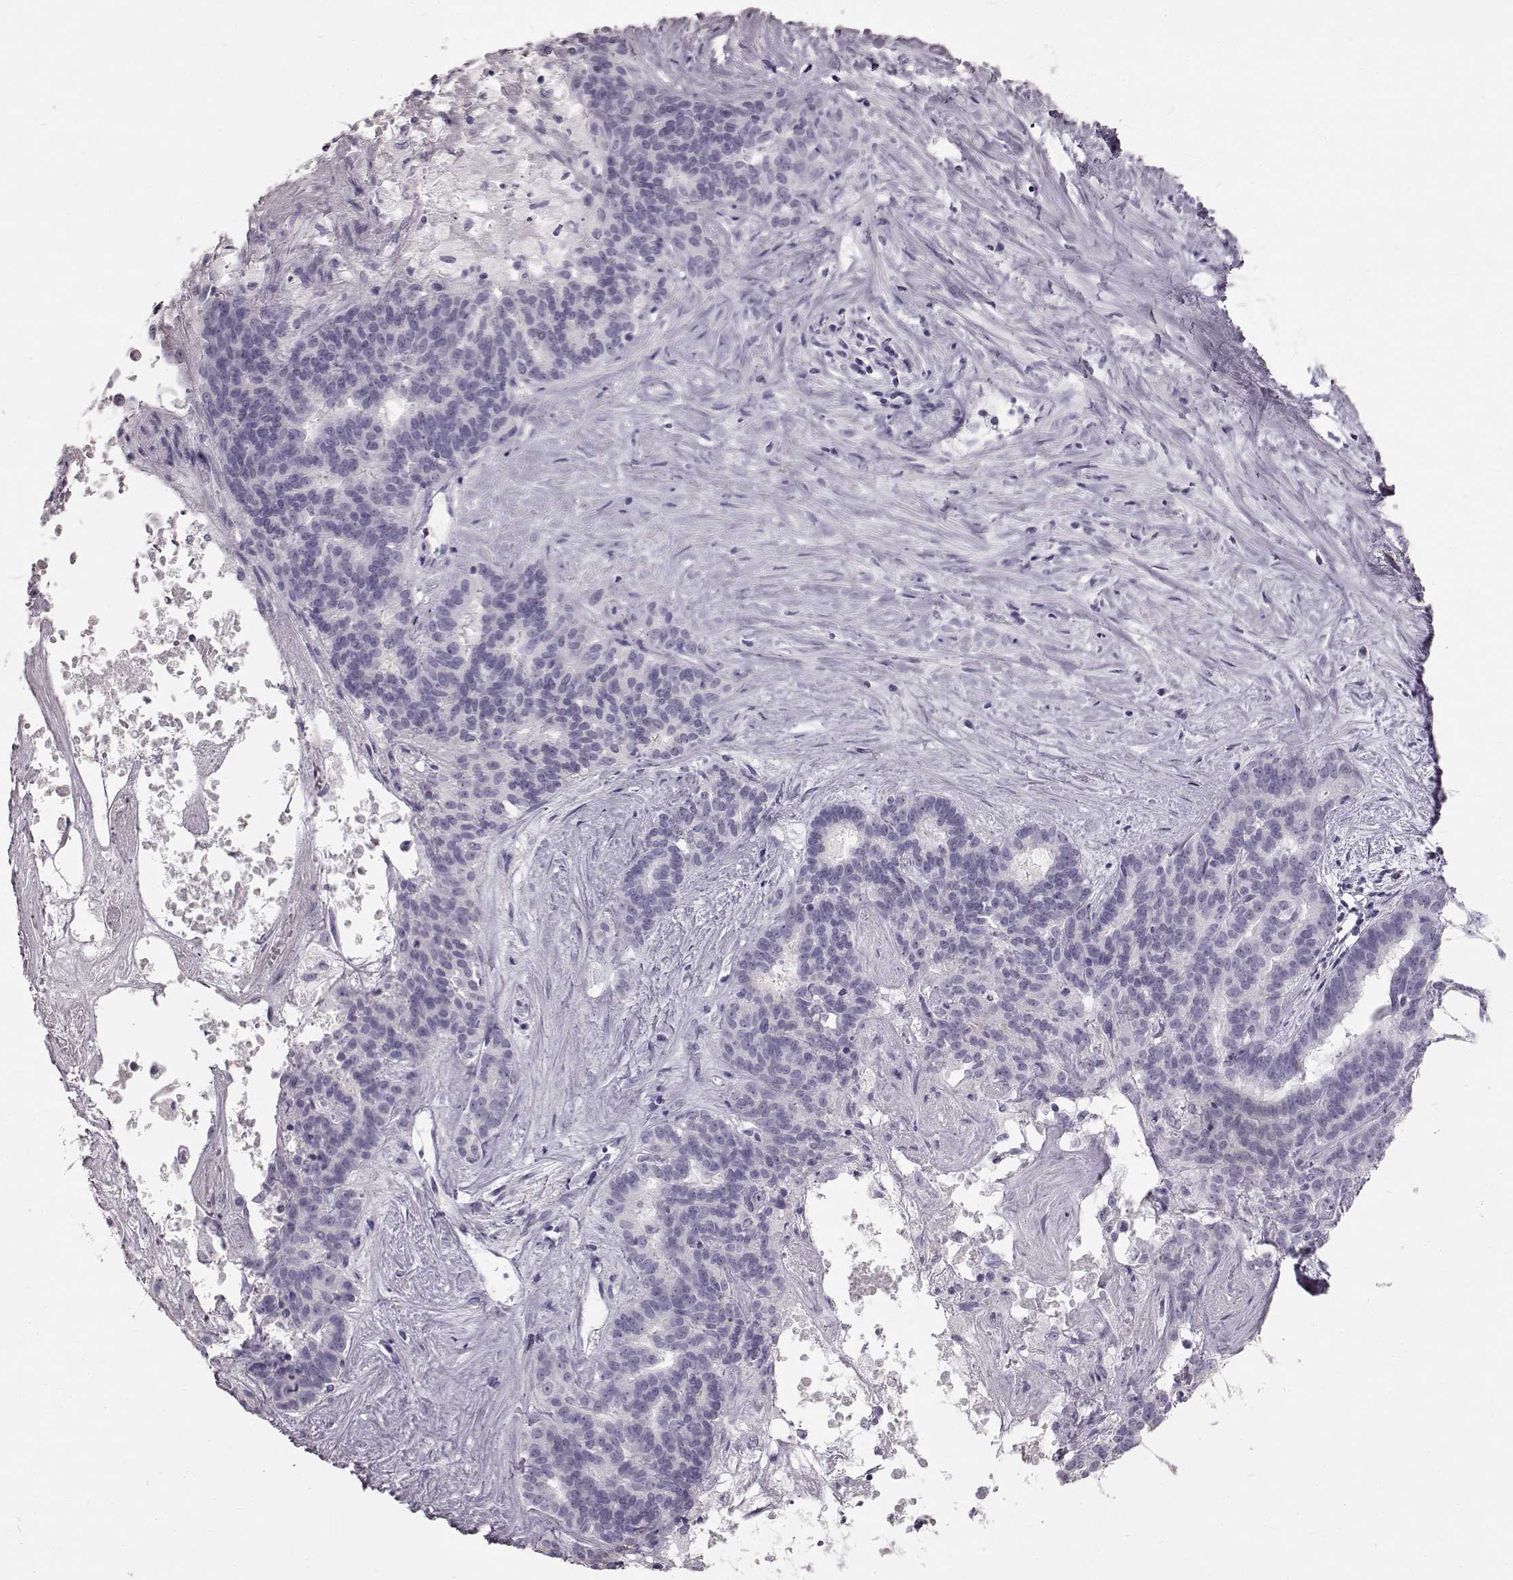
{"staining": {"intensity": "negative", "quantity": "none", "location": "none"}, "tissue": "liver cancer", "cell_type": "Tumor cells", "image_type": "cancer", "snomed": [{"axis": "morphology", "description": "Cholangiocarcinoma"}, {"axis": "topography", "description": "Liver"}], "caption": "High power microscopy micrograph of an immunohistochemistry (IHC) histopathology image of liver cholangiocarcinoma, revealing no significant positivity in tumor cells.", "gene": "FUT4", "patient": {"sex": "female", "age": 47}}